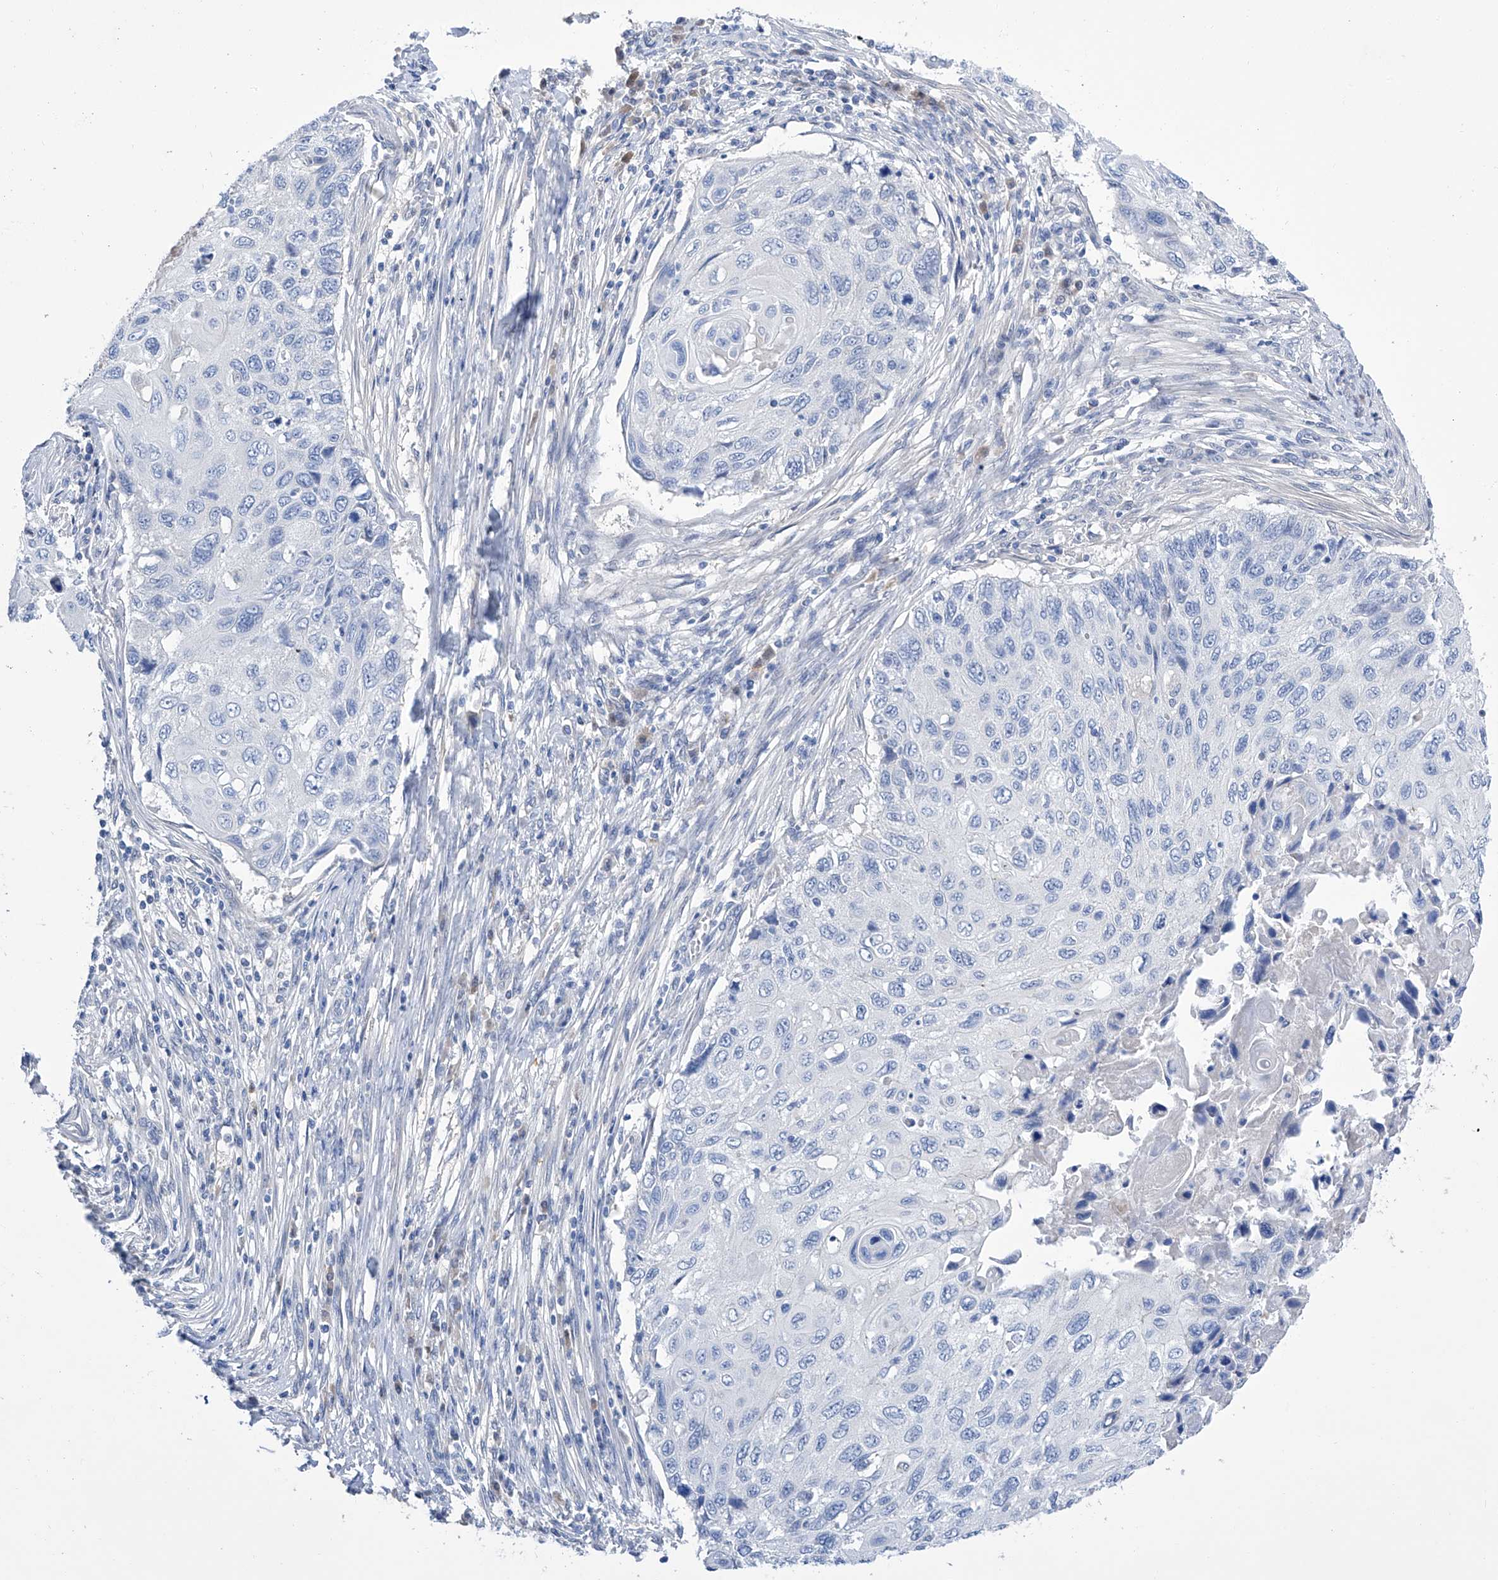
{"staining": {"intensity": "negative", "quantity": "none", "location": "none"}, "tissue": "cervical cancer", "cell_type": "Tumor cells", "image_type": "cancer", "snomed": [{"axis": "morphology", "description": "Squamous cell carcinoma, NOS"}, {"axis": "topography", "description": "Cervix"}], "caption": "Immunohistochemistry (IHC) micrograph of neoplastic tissue: human cervical cancer stained with DAB (3,3'-diaminobenzidine) exhibits no significant protein staining in tumor cells.", "gene": "PGM3", "patient": {"sex": "female", "age": 70}}